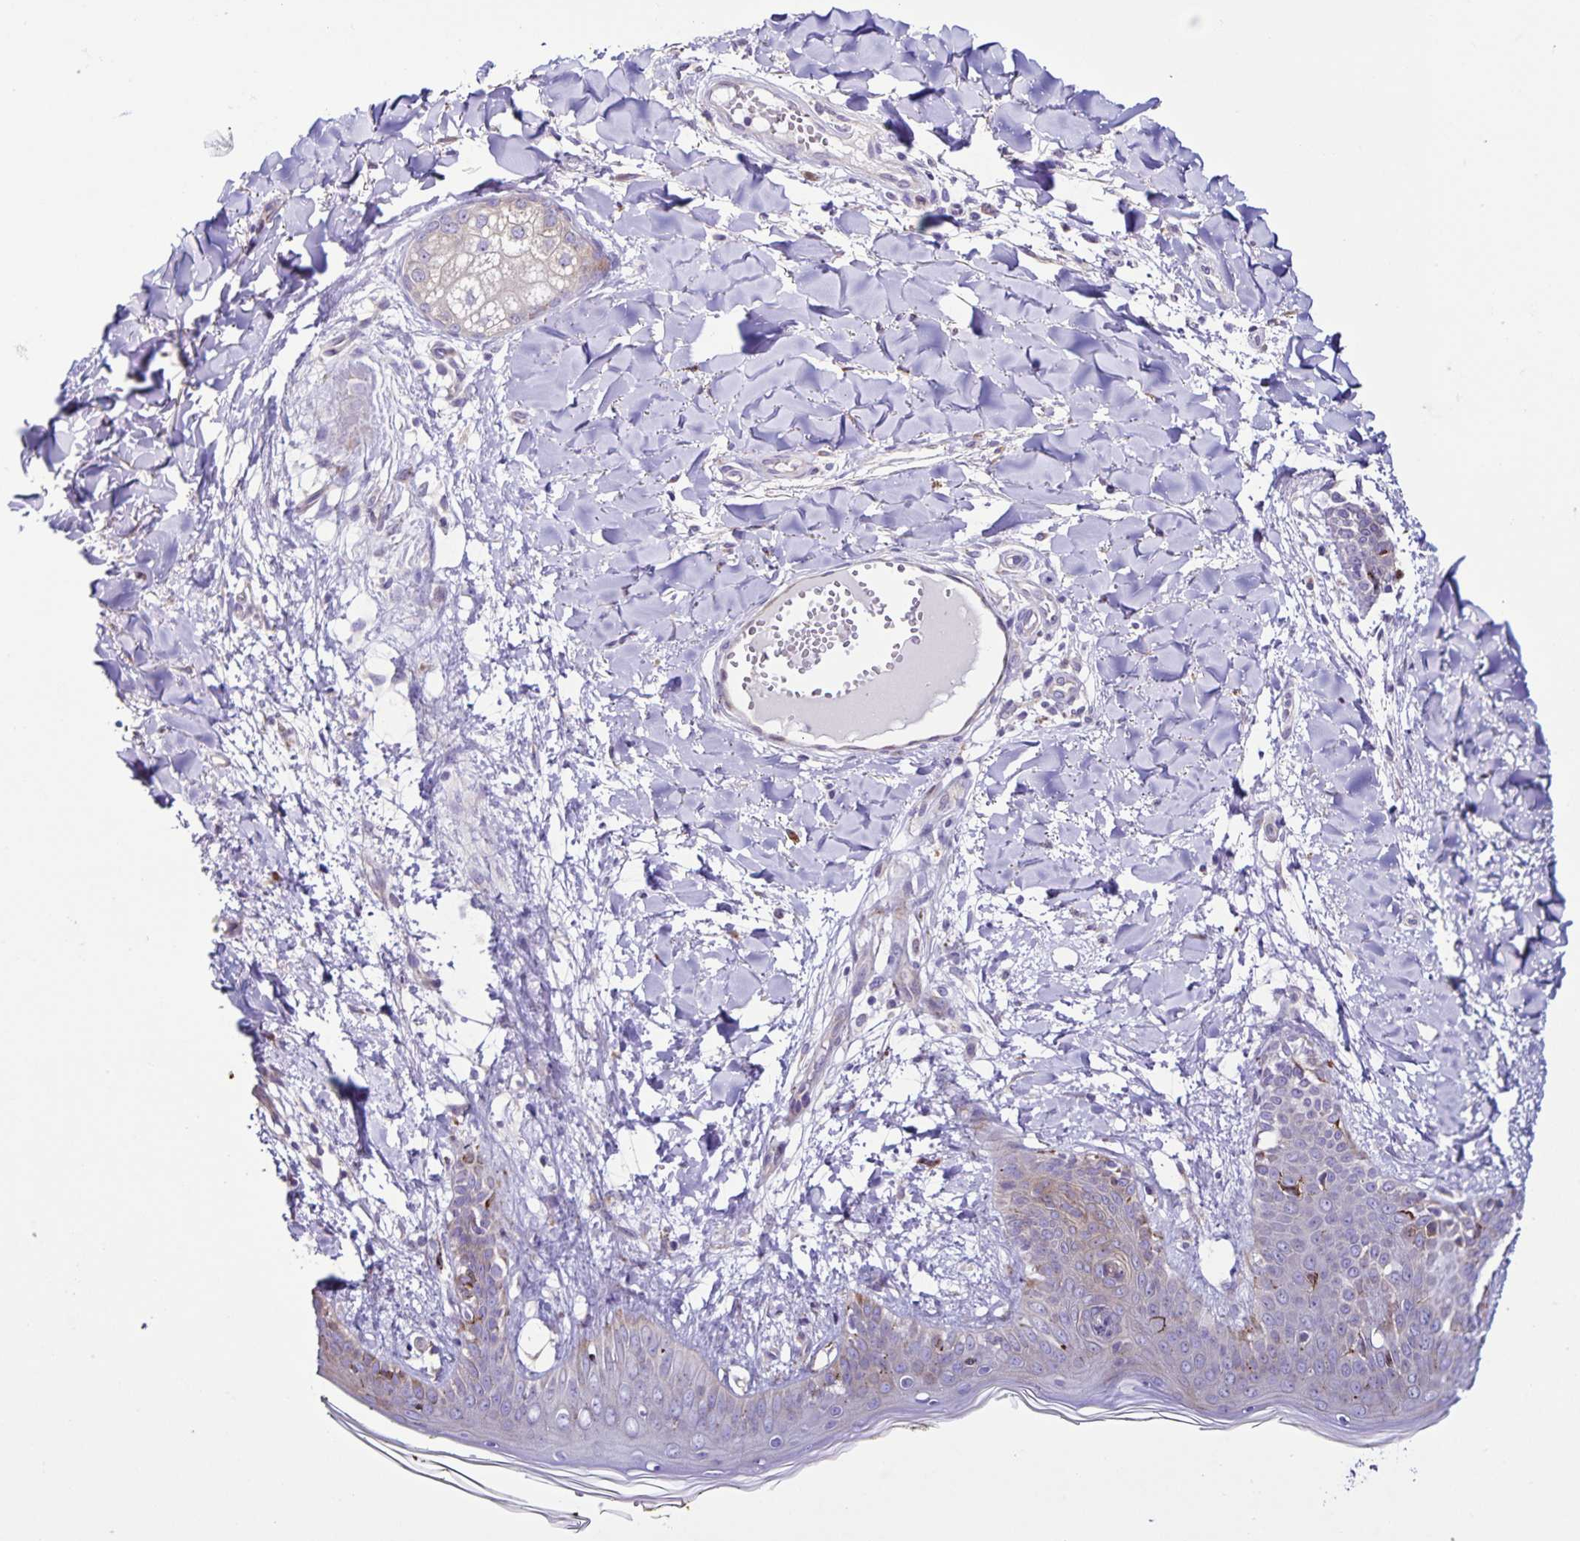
{"staining": {"intensity": "negative", "quantity": "none", "location": "none"}, "tissue": "skin", "cell_type": "Fibroblasts", "image_type": "normal", "snomed": [{"axis": "morphology", "description": "Normal tissue, NOS"}, {"axis": "topography", "description": "Skin"}], "caption": "Fibroblasts are negative for brown protein staining in unremarkable skin. (DAB (3,3'-diaminobenzidine) immunohistochemistry (IHC) visualized using brightfield microscopy, high magnification).", "gene": "OSBPL5", "patient": {"sex": "female", "age": 34}}